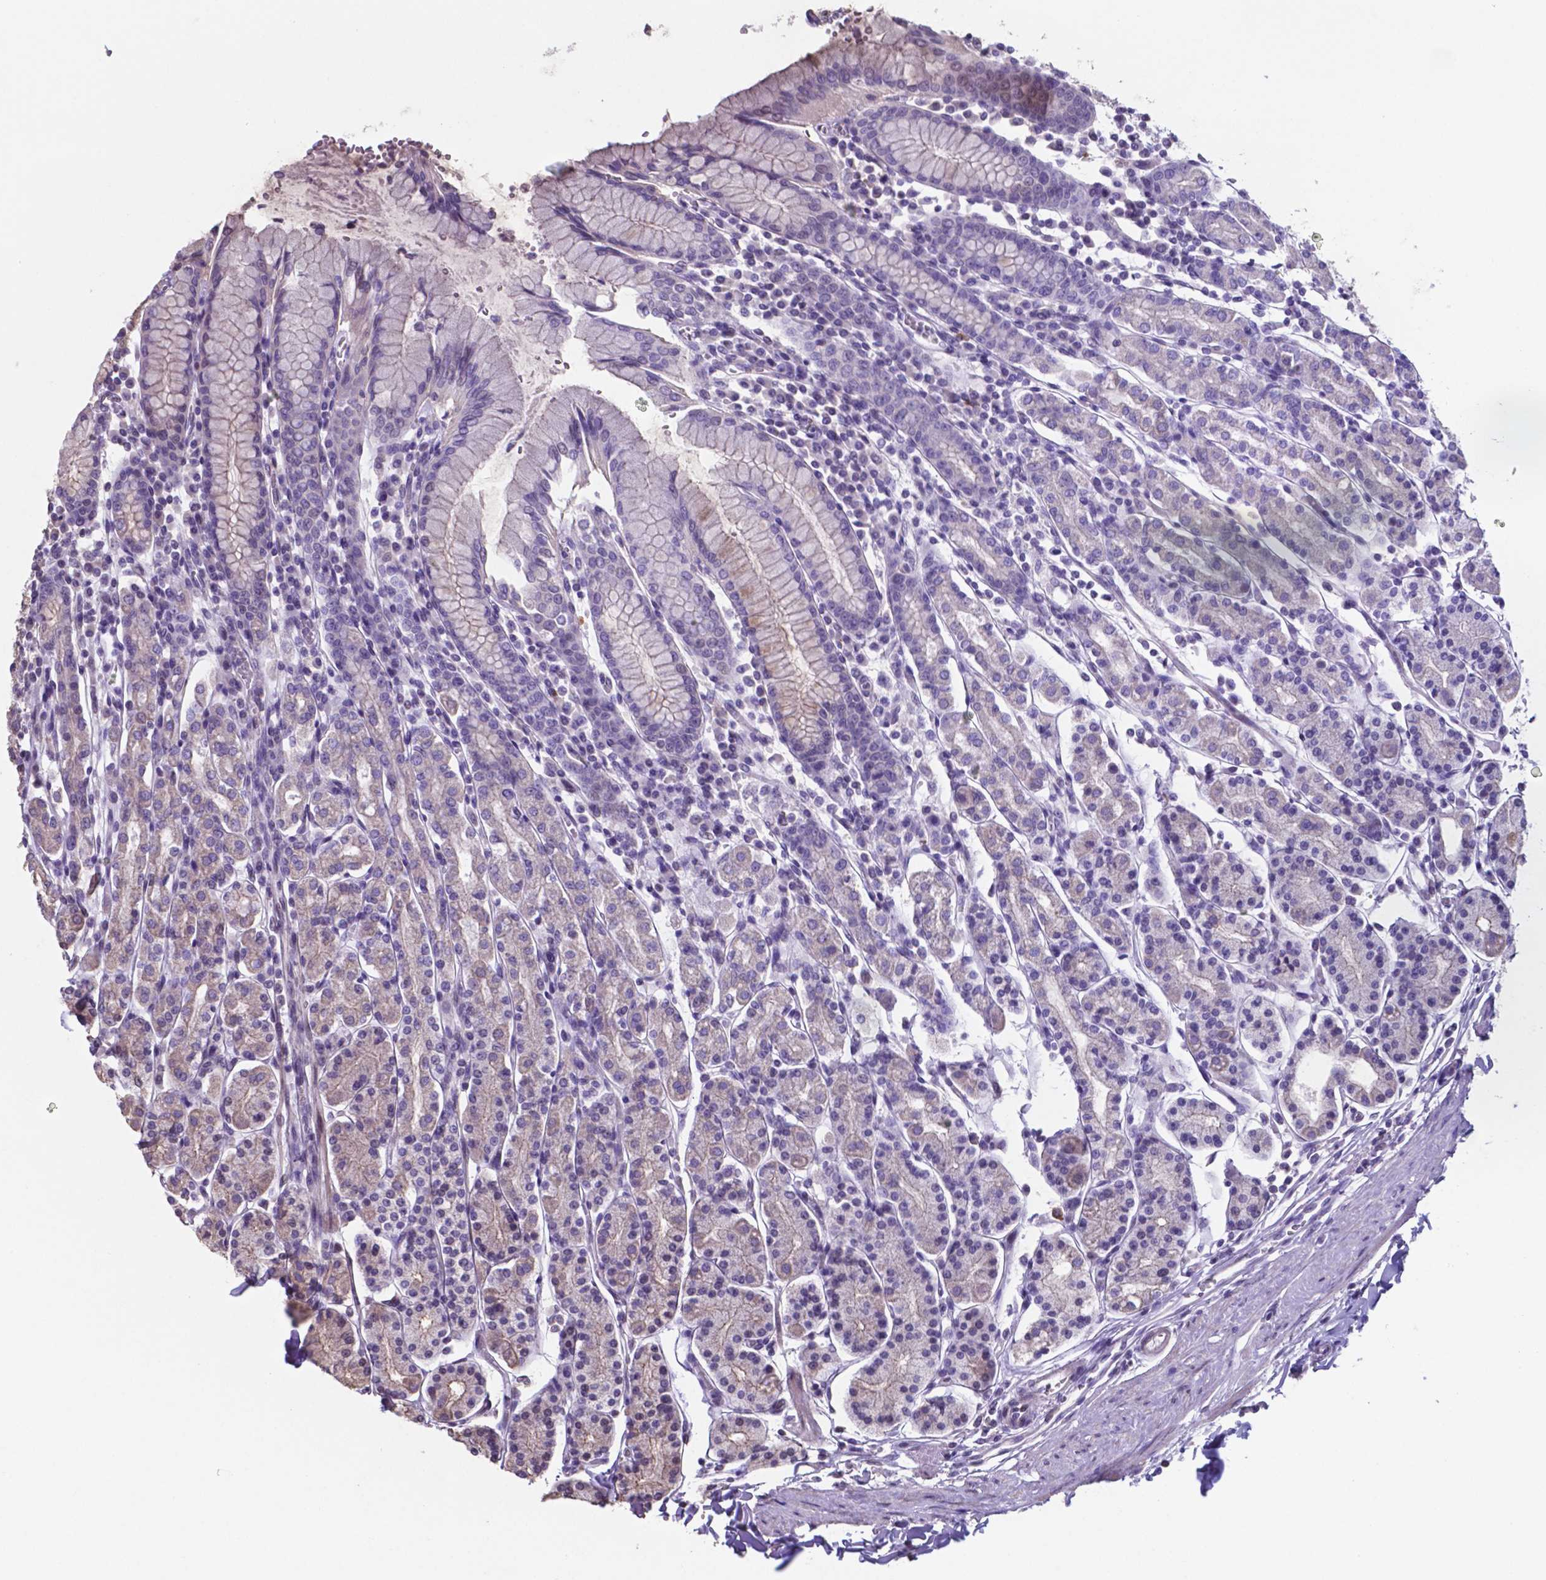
{"staining": {"intensity": "weak", "quantity": "<25%", "location": "cytoplasmic/membranous"}, "tissue": "stomach", "cell_type": "Glandular cells", "image_type": "normal", "snomed": [{"axis": "morphology", "description": "Normal tissue, NOS"}, {"axis": "topography", "description": "Stomach, upper"}, {"axis": "topography", "description": "Stomach"}], "caption": "IHC histopathology image of benign stomach: human stomach stained with DAB (3,3'-diaminobenzidine) demonstrates no significant protein positivity in glandular cells.", "gene": "MLC1", "patient": {"sex": "male", "age": 62}}